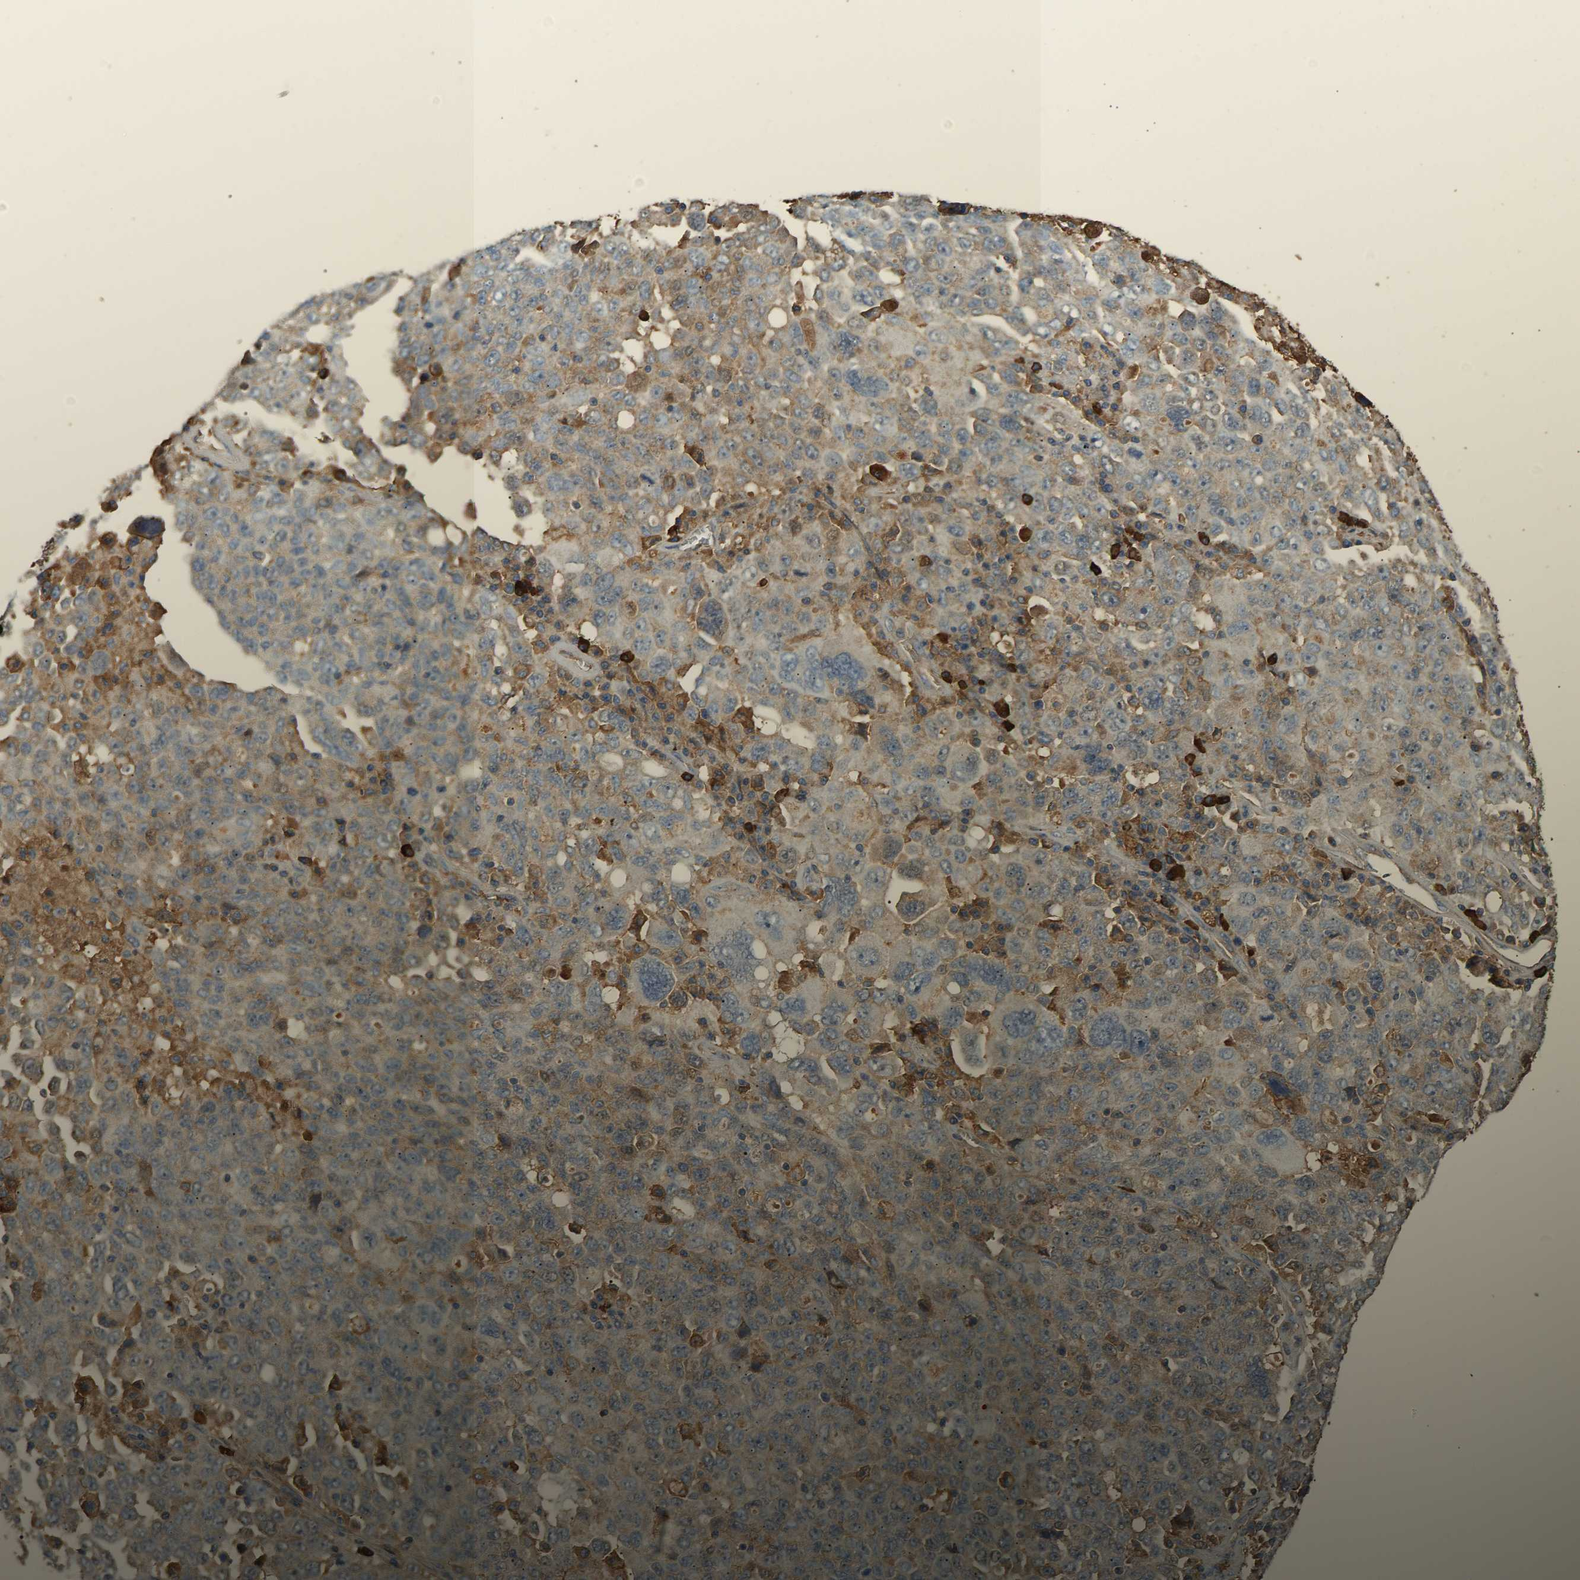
{"staining": {"intensity": "weak", "quantity": "<25%", "location": "cytoplasmic/membranous"}, "tissue": "ovarian cancer", "cell_type": "Tumor cells", "image_type": "cancer", "snomed": [{"axis": "morphology", "description": "Carcinoma, endometroid"}, {"axis": "topography", "description": "Ovary"}], "caption": "Immunohistochemistry photomicrograph of human ovarian cancer stained for a protein (brown), which shows no positivity in tumor cells. (DAB immunohistochemistry (IHC) with hematoxylin counter stain).", "gene": "TMEM268", "patient": {"sex": "female", "age": 62}}